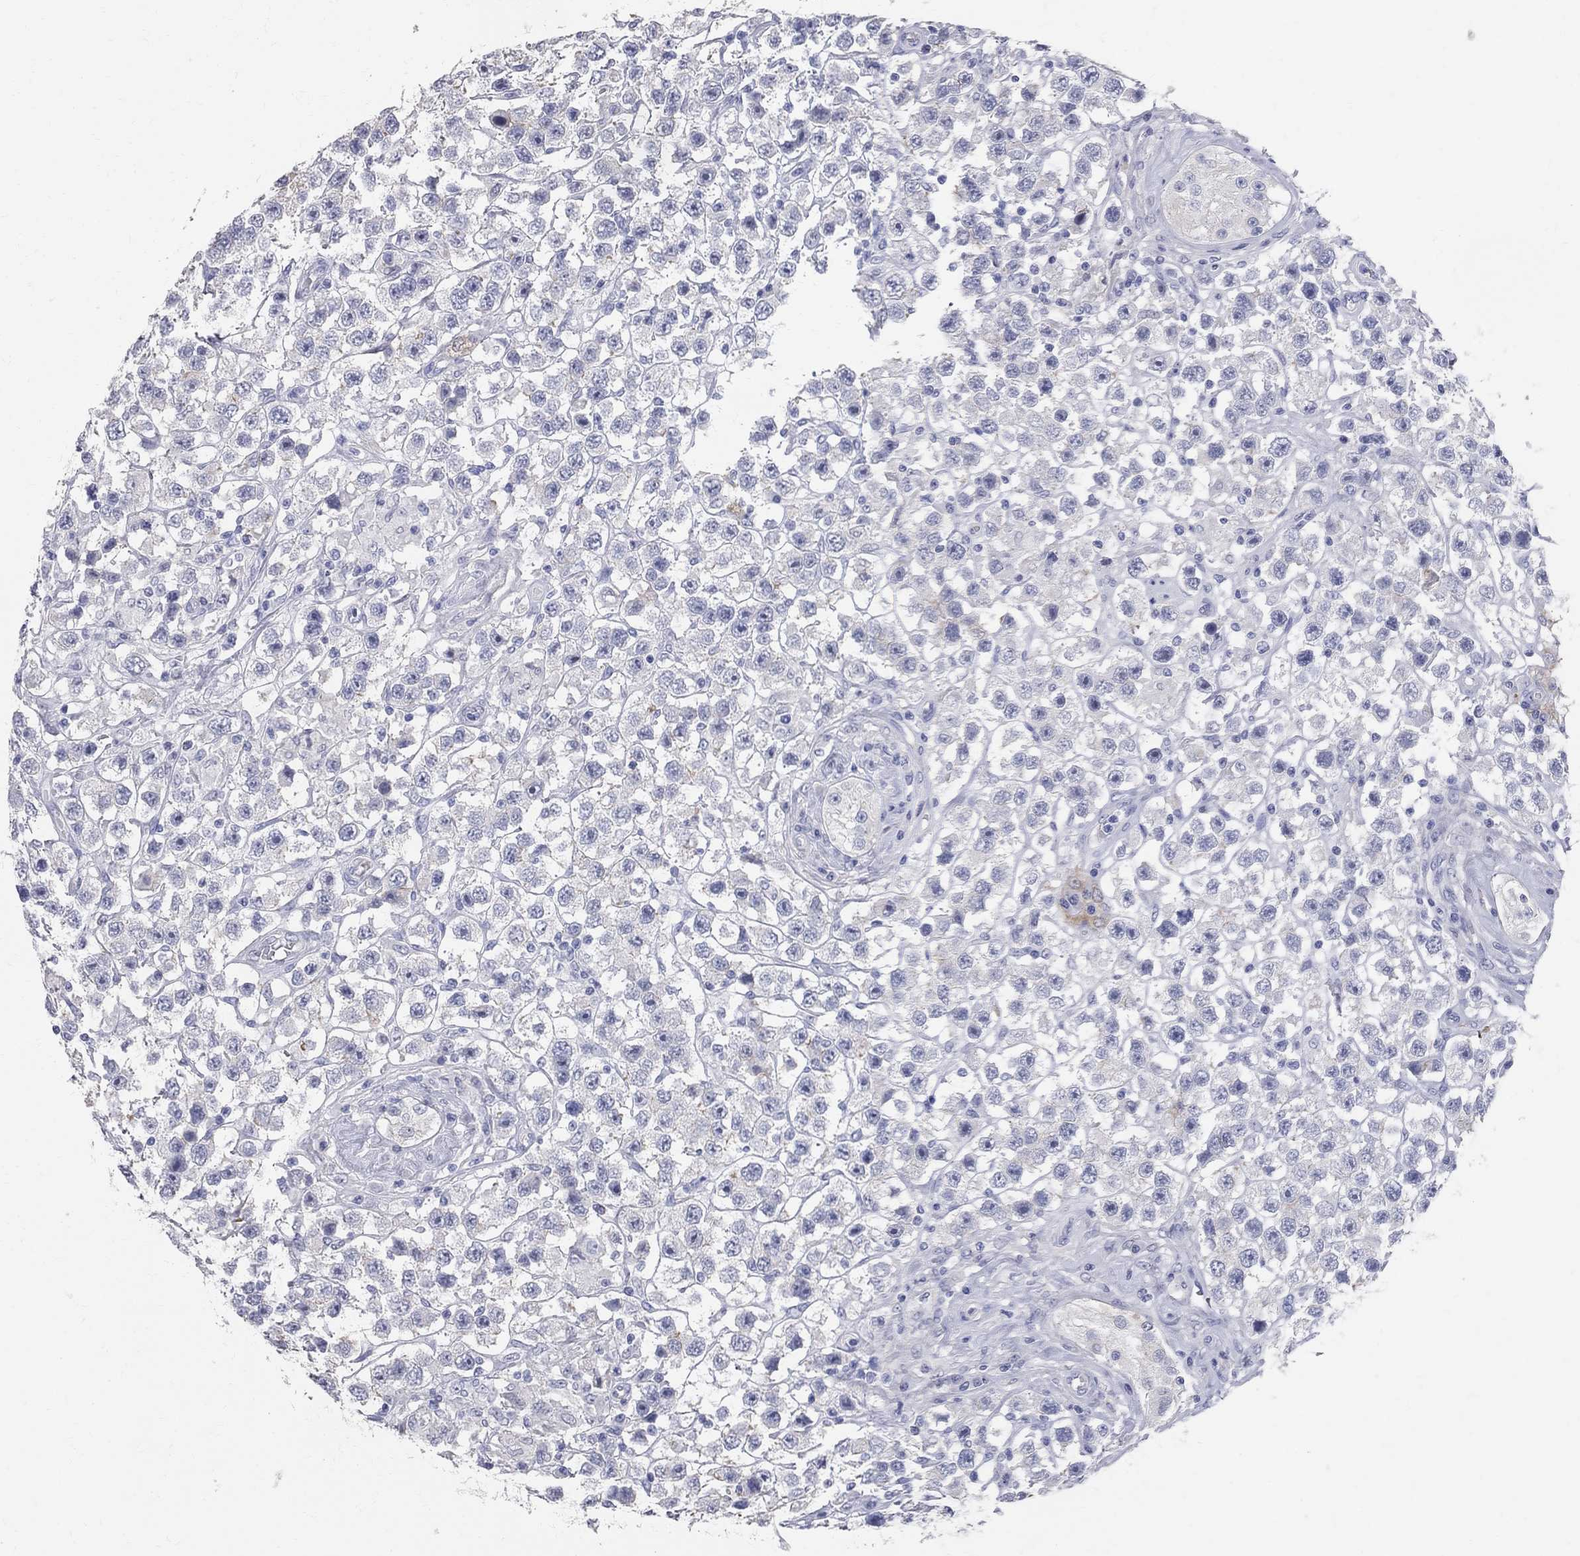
{"staining": {"intensity": "negative", "quantity": "none", "location": "none"}, "tissue": "testis cancer", "cell_type": "Tumor cells", "image_type": "cancer", "snomed": [{"axis": "morphology", "description": "Seminoma, NOS"}, {"axis": "topography", "description": "Testis"}], "caption": "Immunohistochemical staining of testis cancer demonstrates no significant expression in tumor cells. (Stains: DAB (3,3'-diaminobenzidine) immunohistochemistry (IHC) with hematoxylin counter stain, Microscopy: brightfield microscopy at high magnification).", "gene": "AOX1", "patient": {"sex": "male", "age": 45}}